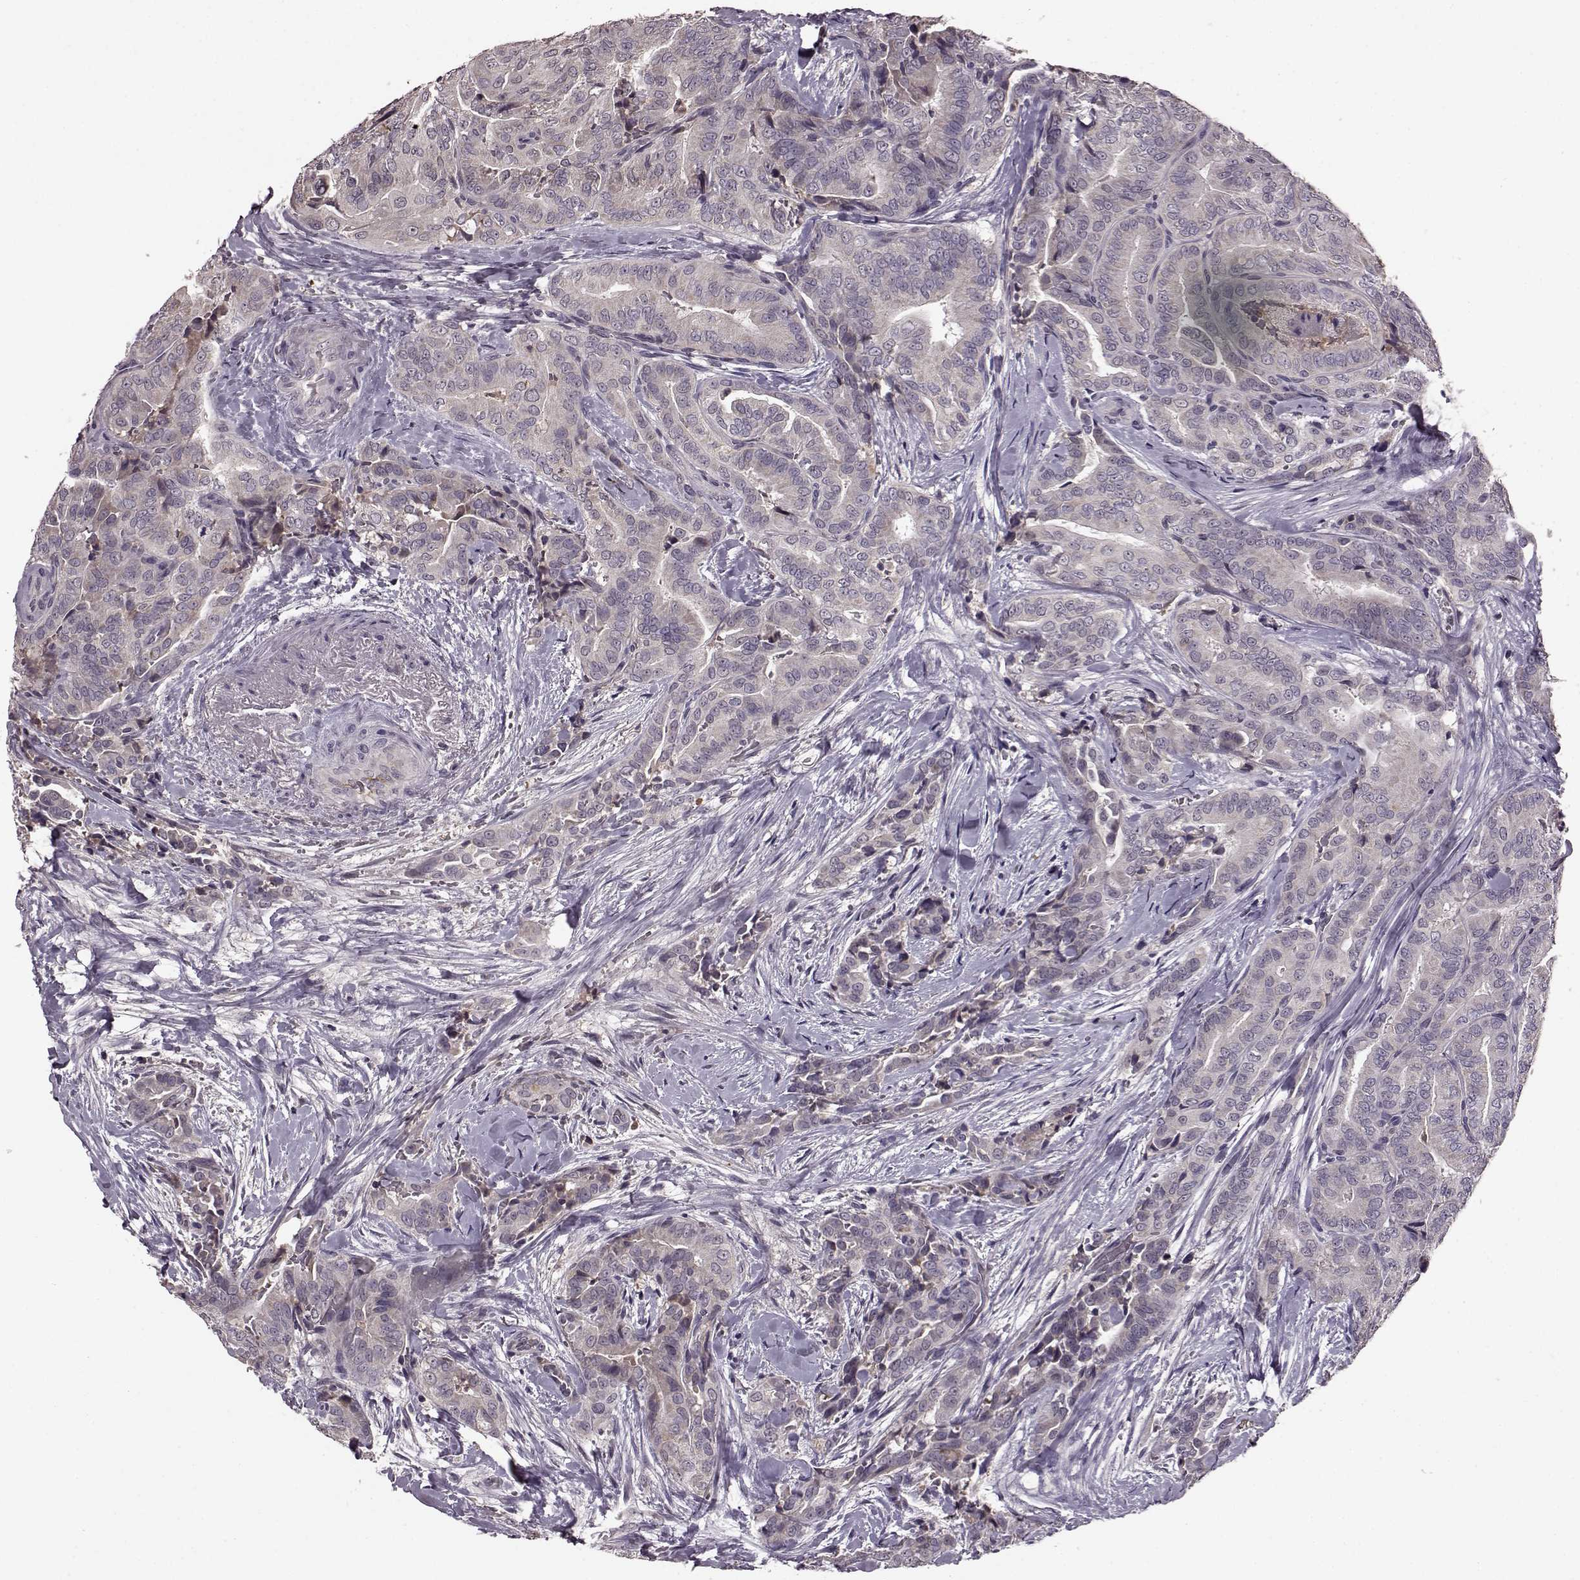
{"staining": {"intensity": "negative", "quantity": "none", "location": "none"}, "tissue": "thyroid cancer", "cell_type": "Tumor cells", "image_type": "cancer", "snomed": [{"axis": "morphology", "description": "Papillary adenocarcinoma, NOS"}, {"axis": "topography", "description": "Thyroid gland"}], "caption": "The histopathology image shows no staining of tumor cells in thyroid cancer (papillary adenocarcinoma).", "gene": "NRL", "patient": {"sex": "male", "age": 61}}